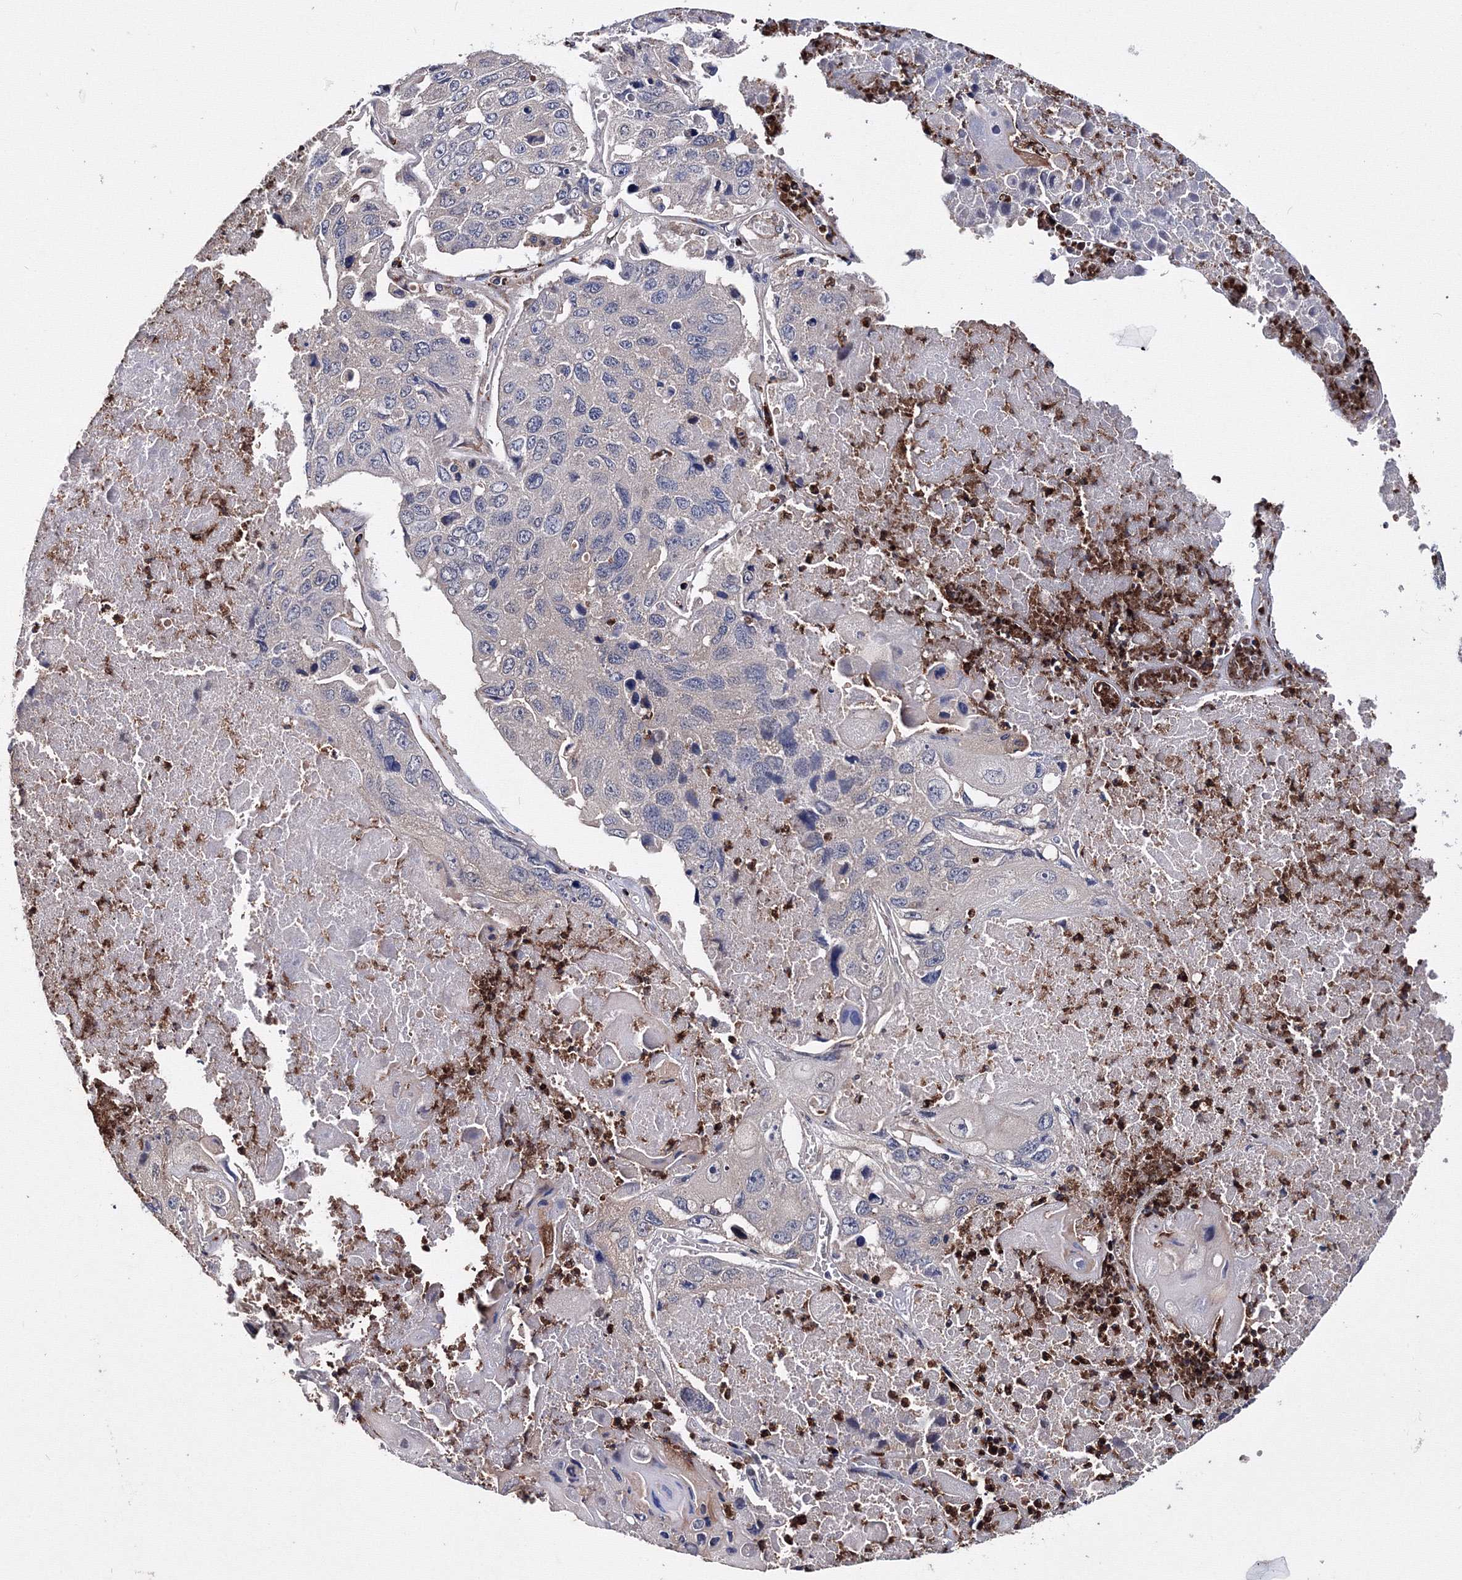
{"staining": {"intensity": "weak", "quantity": "<25%", "location": "cytoplasmic/membranous"}, "tissue": "lung cancer", "cell_type": "Tumor cells", "image_type": "cancer", "snomed": [{"axis": "morphology", "description": "Squamous cell carcinoma, NOS"}, {"axis": "topography", "description": "Lung"}], "caption": "Photomicrograph shows no protein positivity in tumor cells of lung cancer (squamous cell carcinoma) tissue.", "gene": "PHYKPL", "patient": {"sex": "male", "age": 61}}